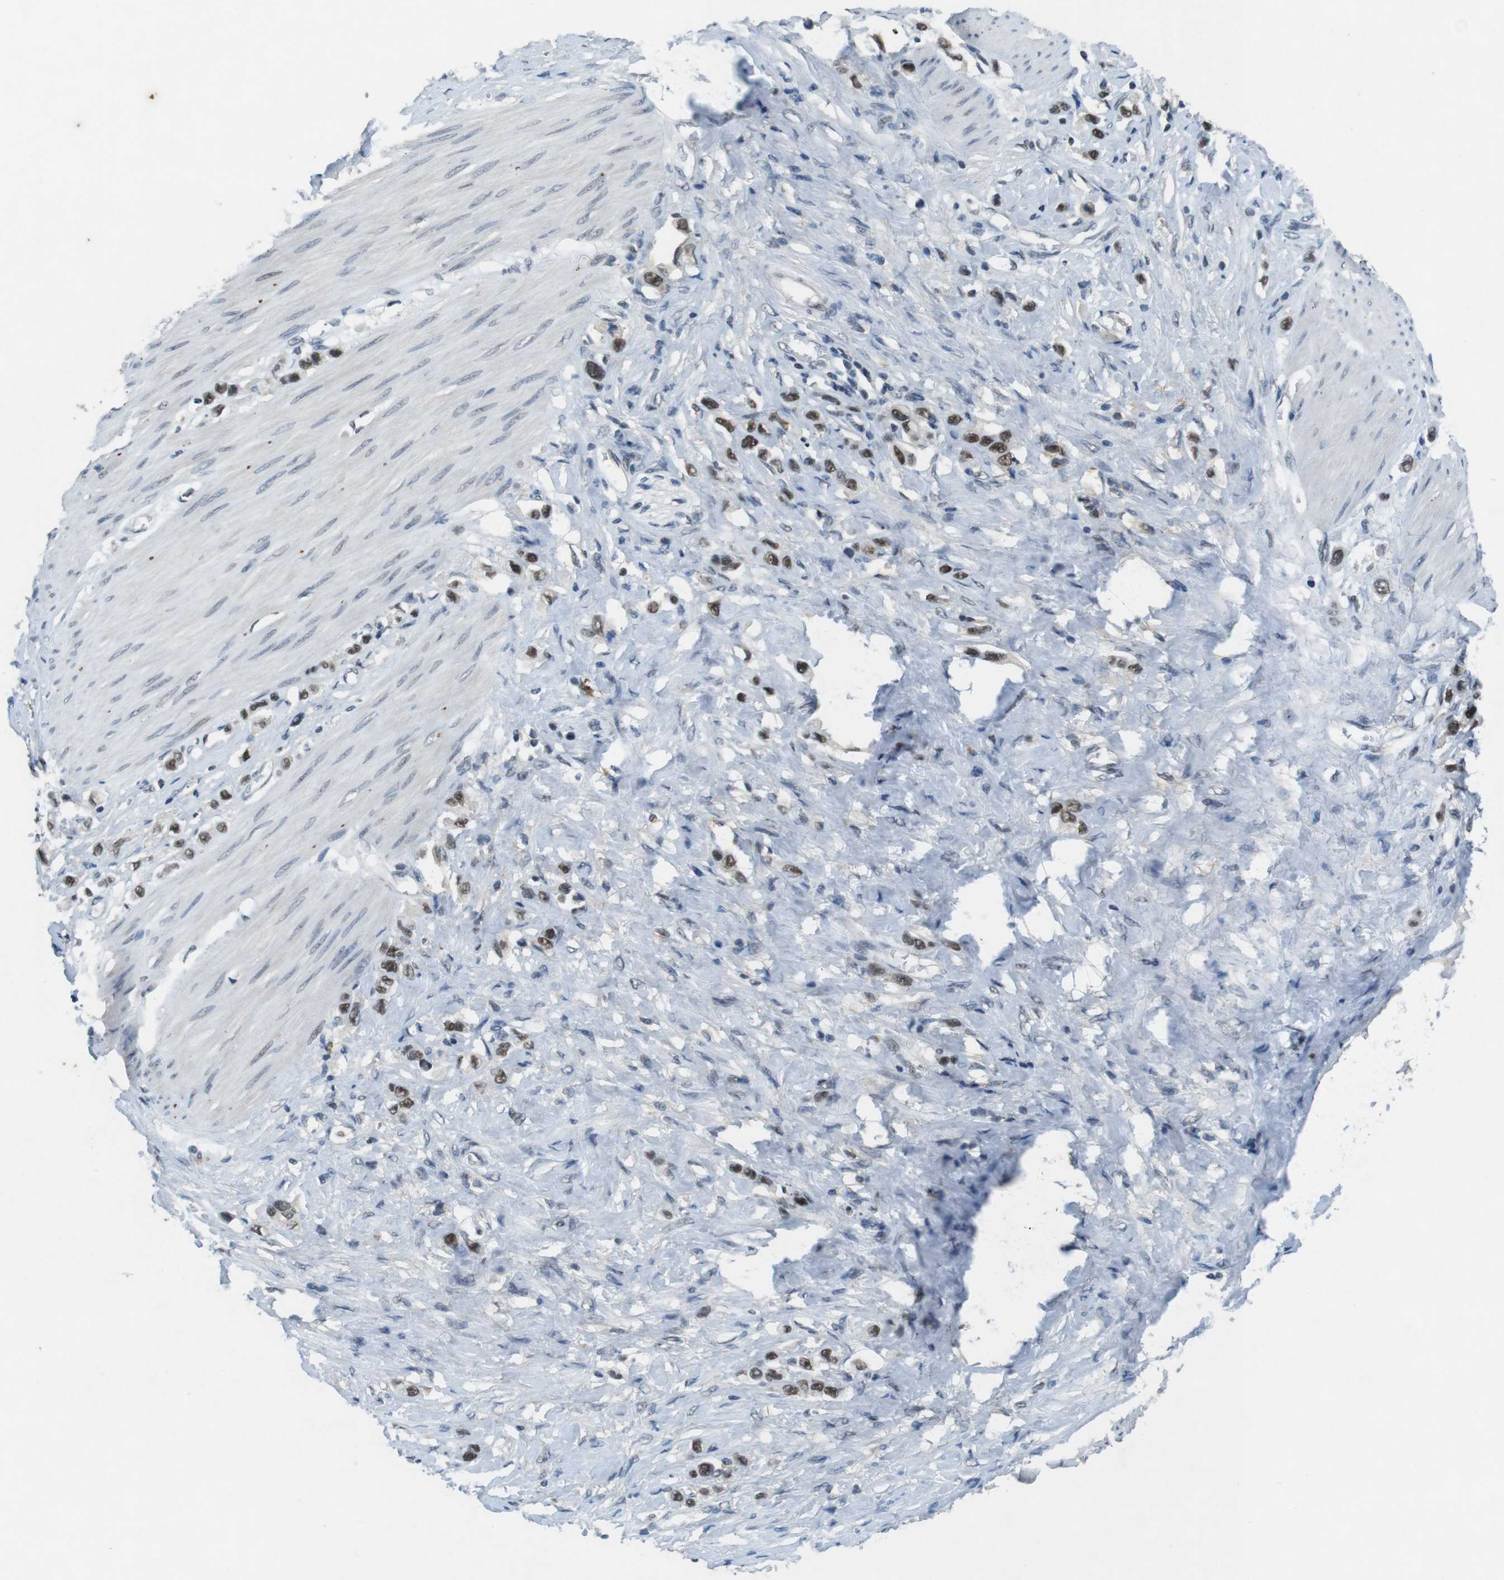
{"staining": {"intensity": "moderate", "quantity": ">75%", "location": "nuclear"}, "tissue": "stomach cancer", "cell_type": "Tumor cells", "image_type": "cancer", "snomed": [{"axis": "morphology", "description": "Adenocarcinoma, NOS"}, {"axis": "topography", "description": "Stomach"}], "caption": "The micrograph displays staining of adenocarcinoma (stomach), revealing moderate nuclear protein staining (brown color) within tumor cells. (DAB (3,3'-diaminobenzidine) IHC, brown staining for protein, blue staining for nuclei).", "gene": "USP7", "patient": {"sex": "female", "age": 65}}